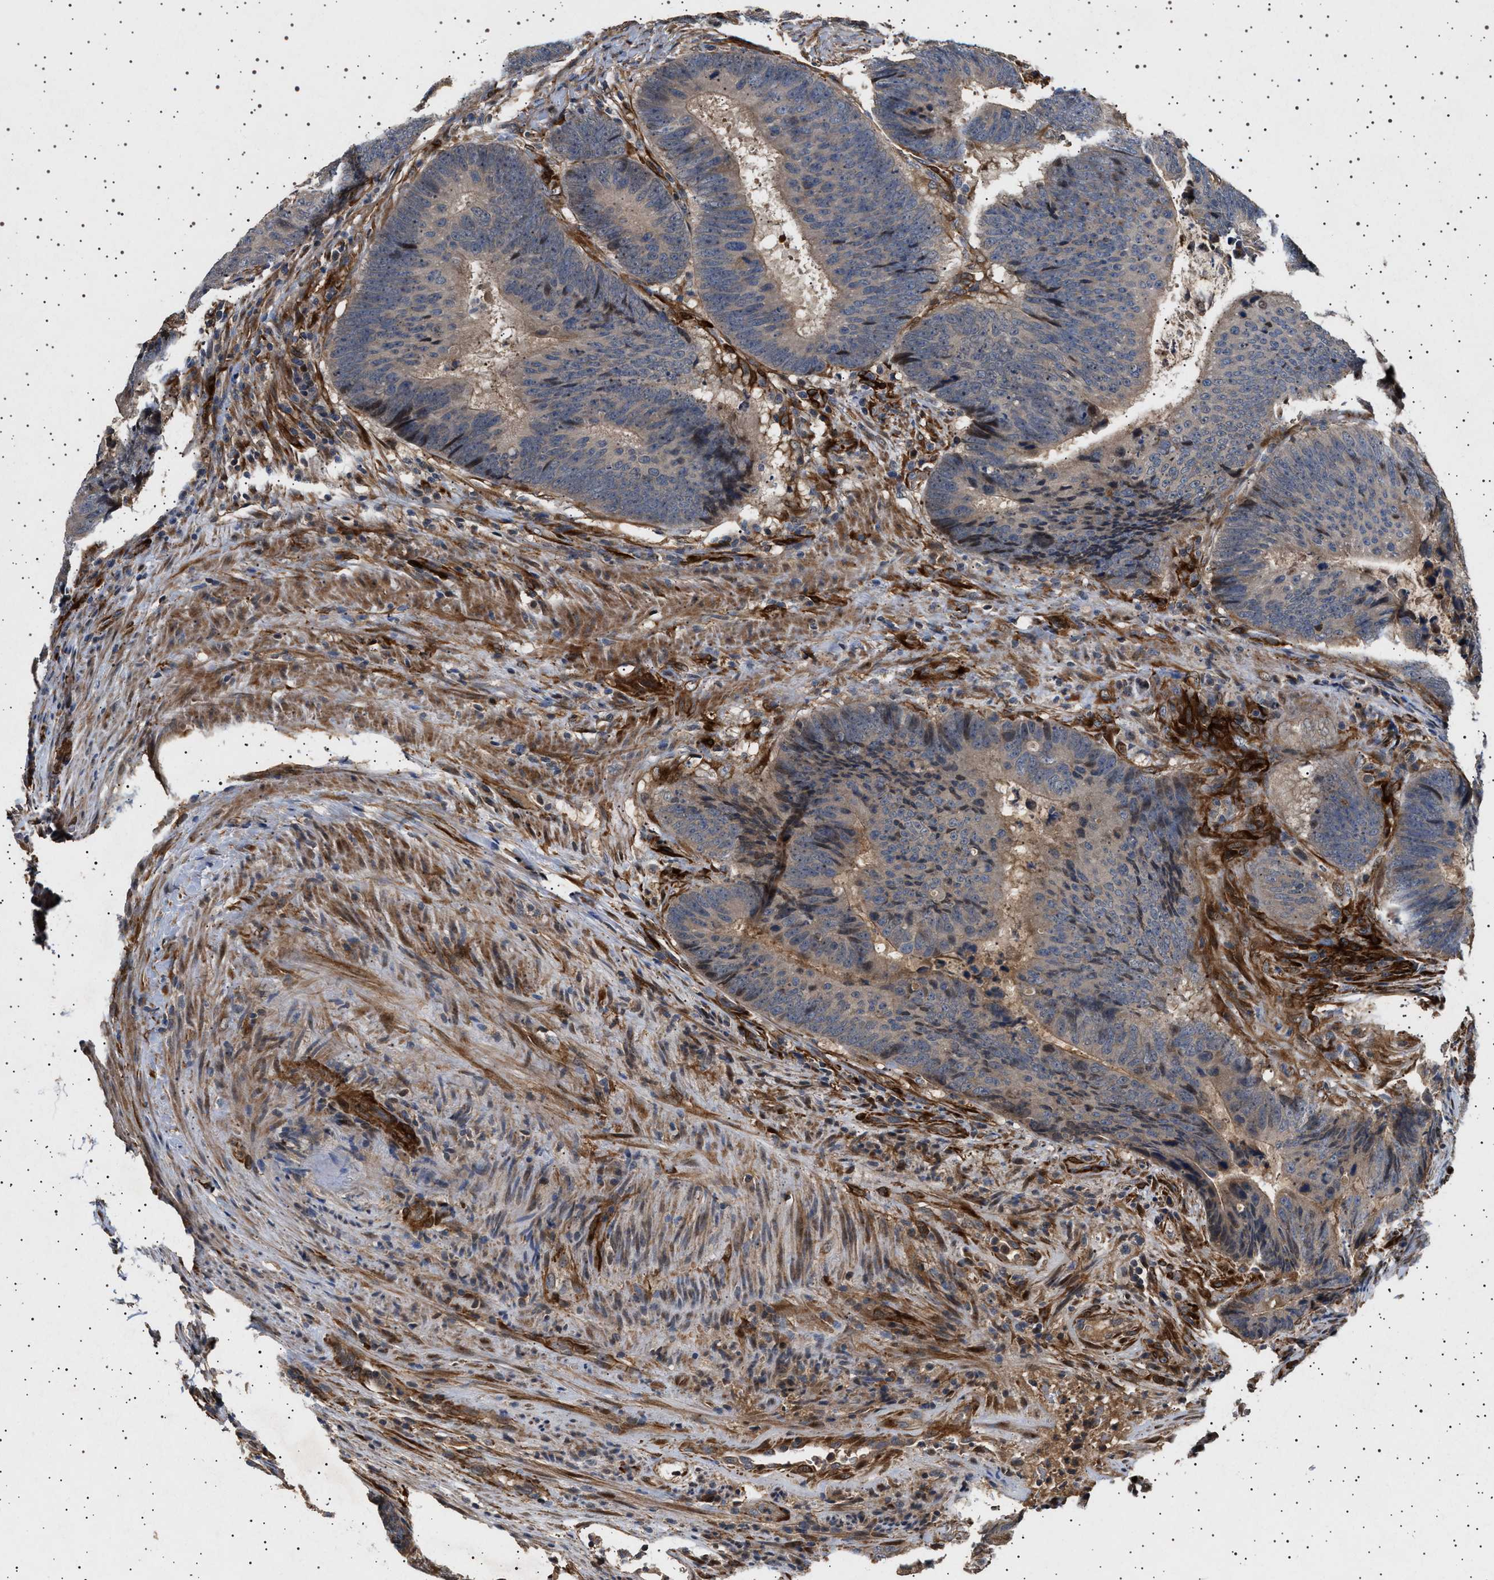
{"staining": {"intensity": "weak", "quantity": ">75%", "location": "cytoplasmic/membranous"}, "tissue": "colorectal cancer", "cell_type": "Tumor cells", "image_type": "cancer", "snomed": [{"axis": "morphology", "description": "Adenocarcinoma, NOS"}, {"axis": "topography", "description": "Colon"}], "caption": "Protein staining shows weak cytoplasmic/membranous expression in about >75% of tumor cells in colorectal cancer. (DAB (3,3'-diaminobenzidine) = brown stain, brightfield microscopy at high magnification).", "gene": "GUCY1B1", "patient": {"sex": "male", "age": 56}}